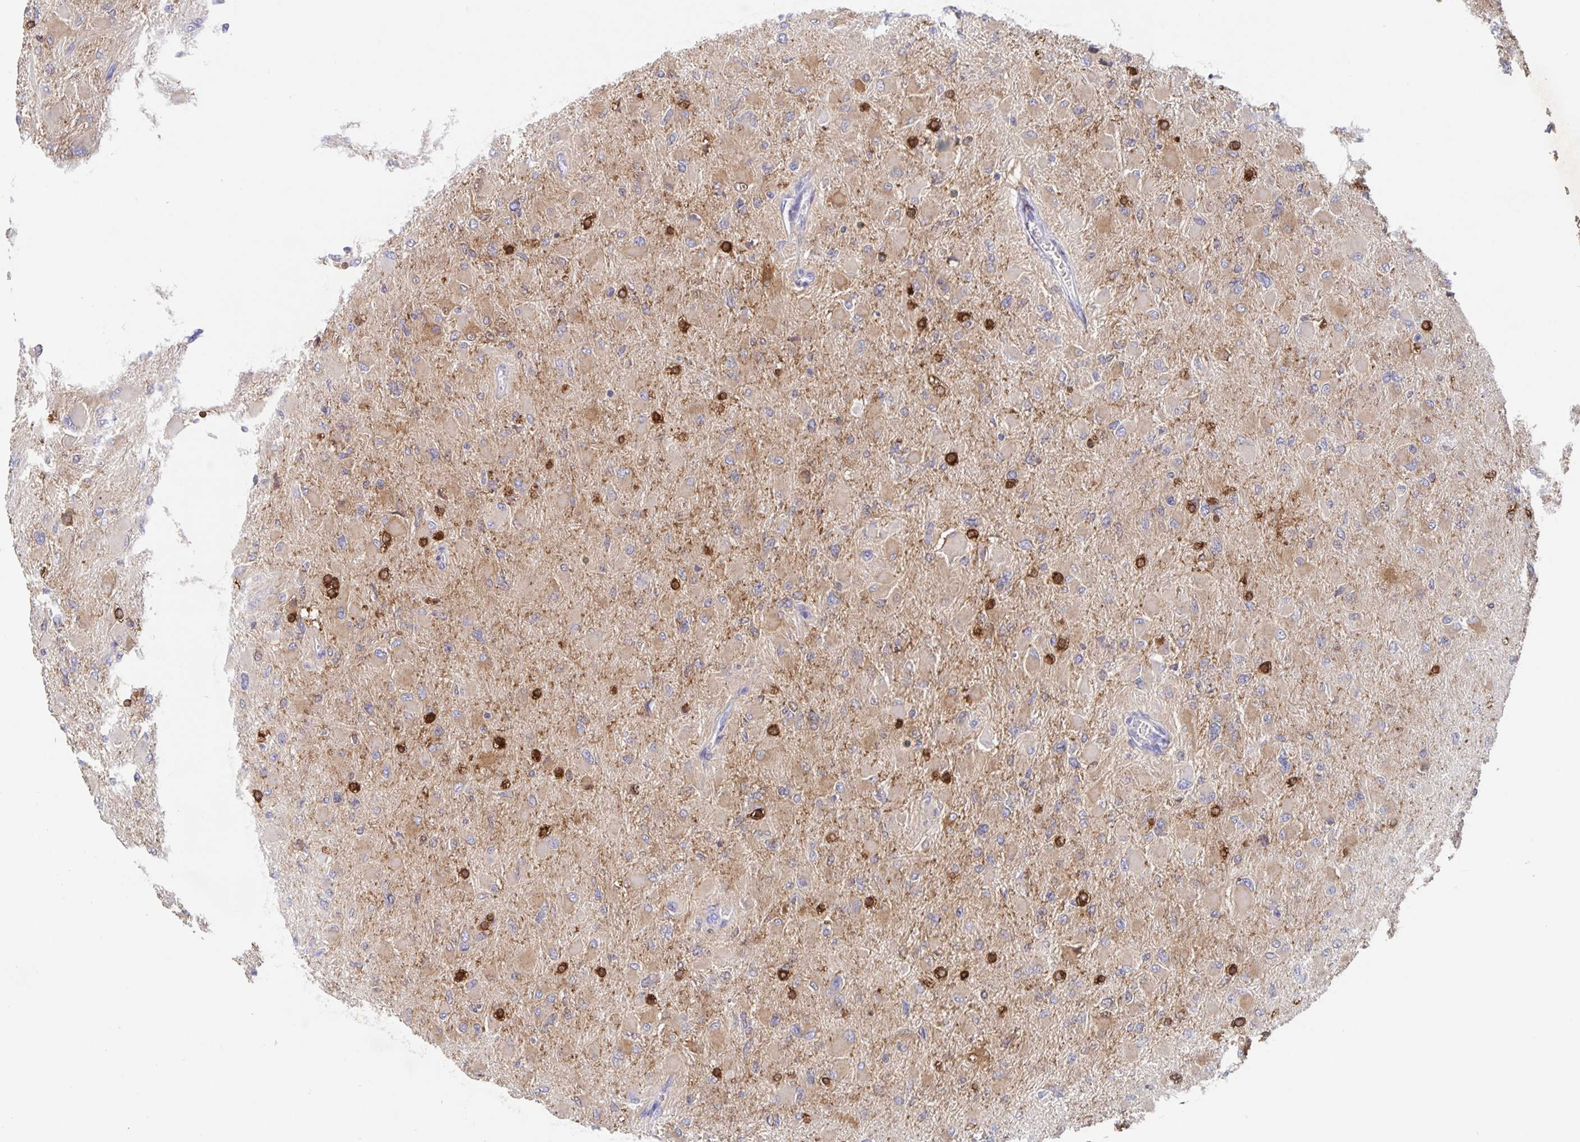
{"staining": {"intensity": "weak", "quantity": ">75%", "location": "cytoplasmic/membranous"}, "tissue": "glioma", "cell_type": "Tumor cells", "image_type": "cancer", "snomed": [{"axis": "morphology", "description": "Glioma, malignant, High grade"}, {"axis": "topography", "description": "Cerebral cortex"}], "caption": "Human malignant glioma (high-grade) stained with a protein marker shows weak staining in tumor cells.", "gene": "CDC42BPG", "patient": {"sex": "female", "age": 36}}